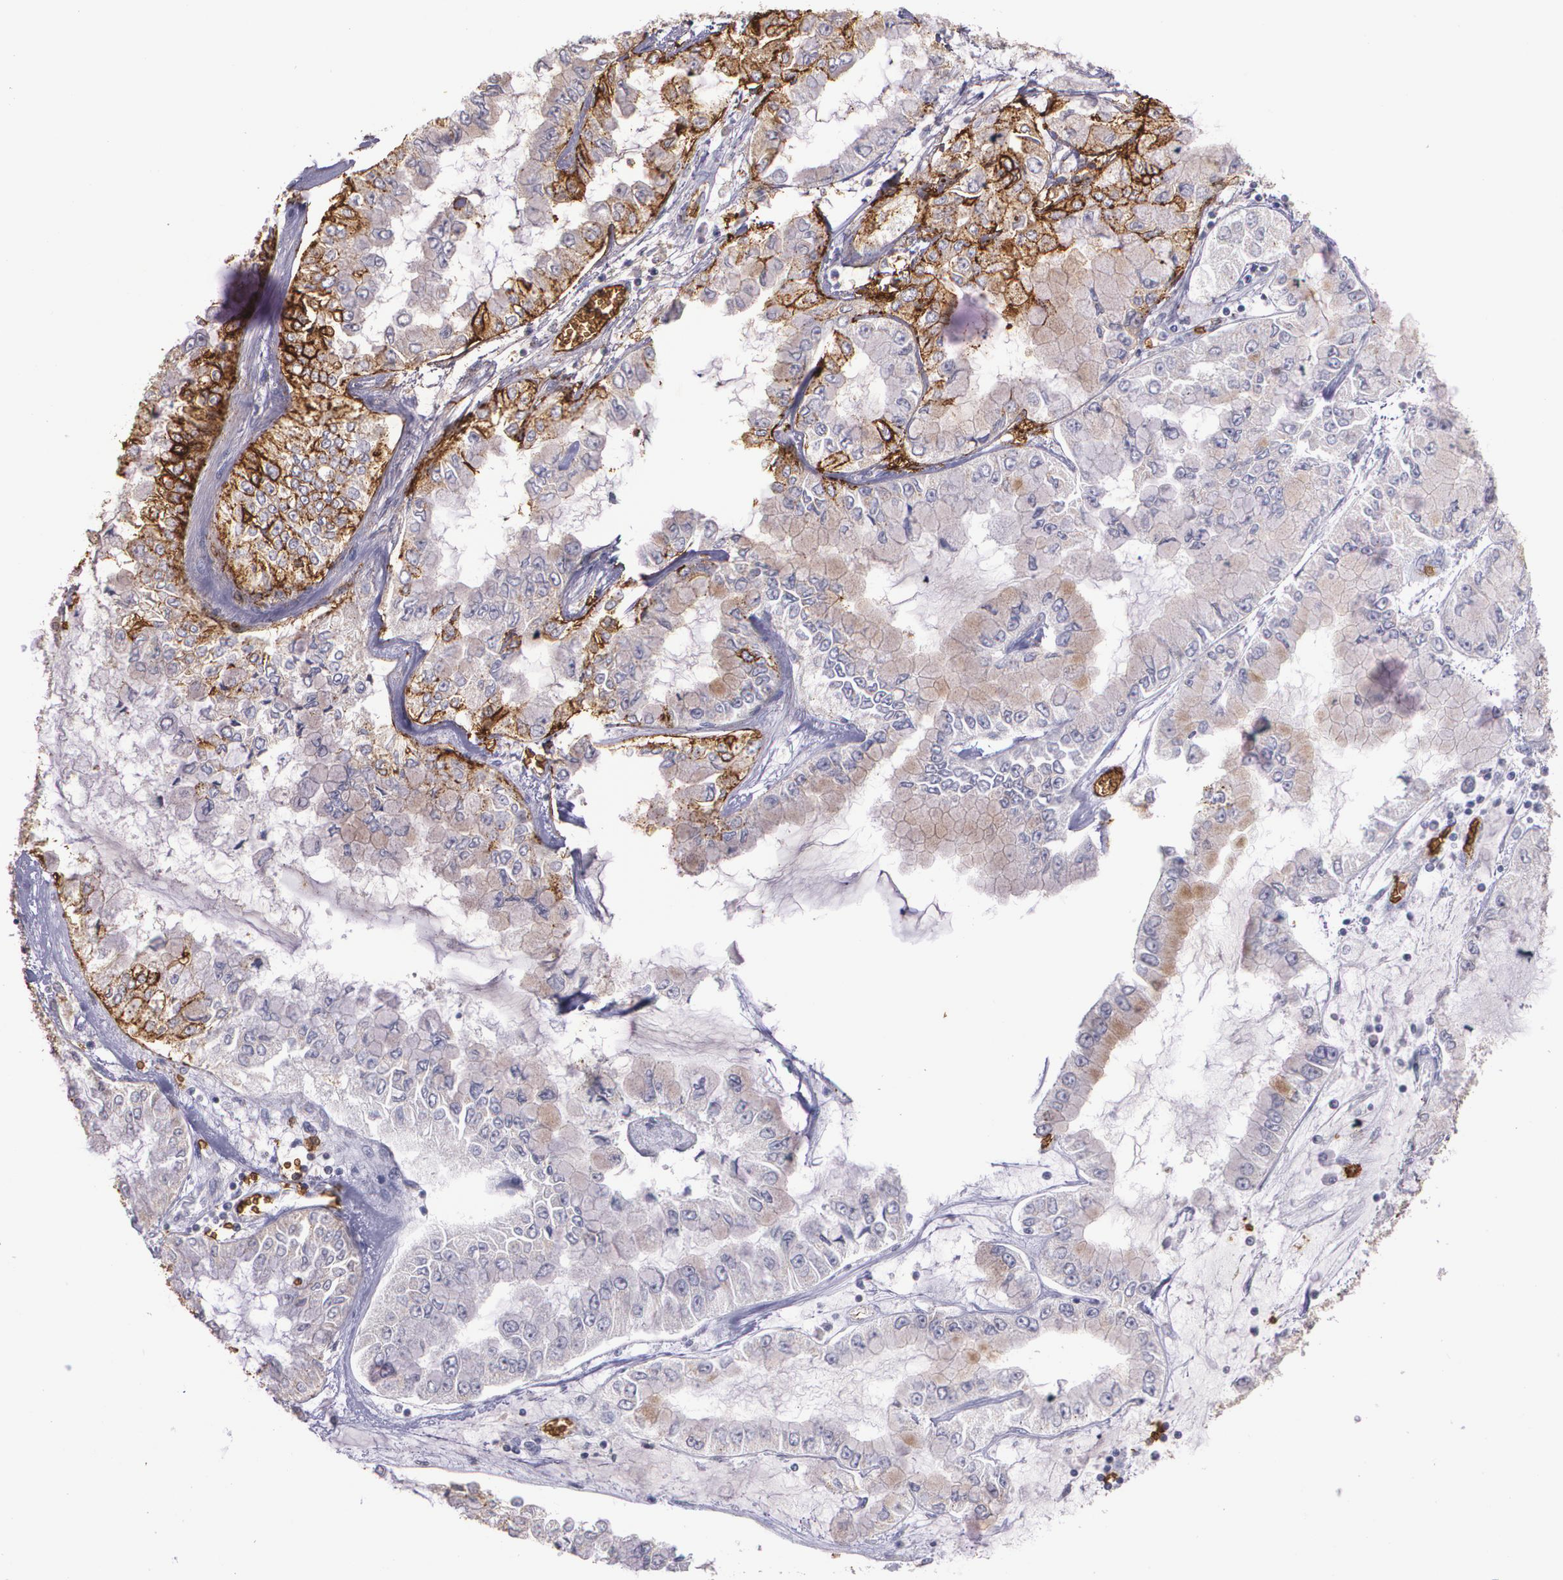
{"staining": {"intensity": "moderate", "quantity": ">75%", "location": "cytoplasmic/membranous"}, "tissue": "liver cancer", "cell_type": "Tumor cells", "image_type": "cancer", "snomed": [{"axis": "morphology", "description": "Cholangiocarcinoma"}, {"axis": "topography", "description": "Liver"}], "caption": "Immunohistochemistry (IHC) of human cholangiocarcinoma (liver) reveals medium levels of moderate cytoplasmic/membranous staining in approximately >75% of tumor cells.", "gene": "SLC2A1", "patient": {"sex": "female", "age": 79}}